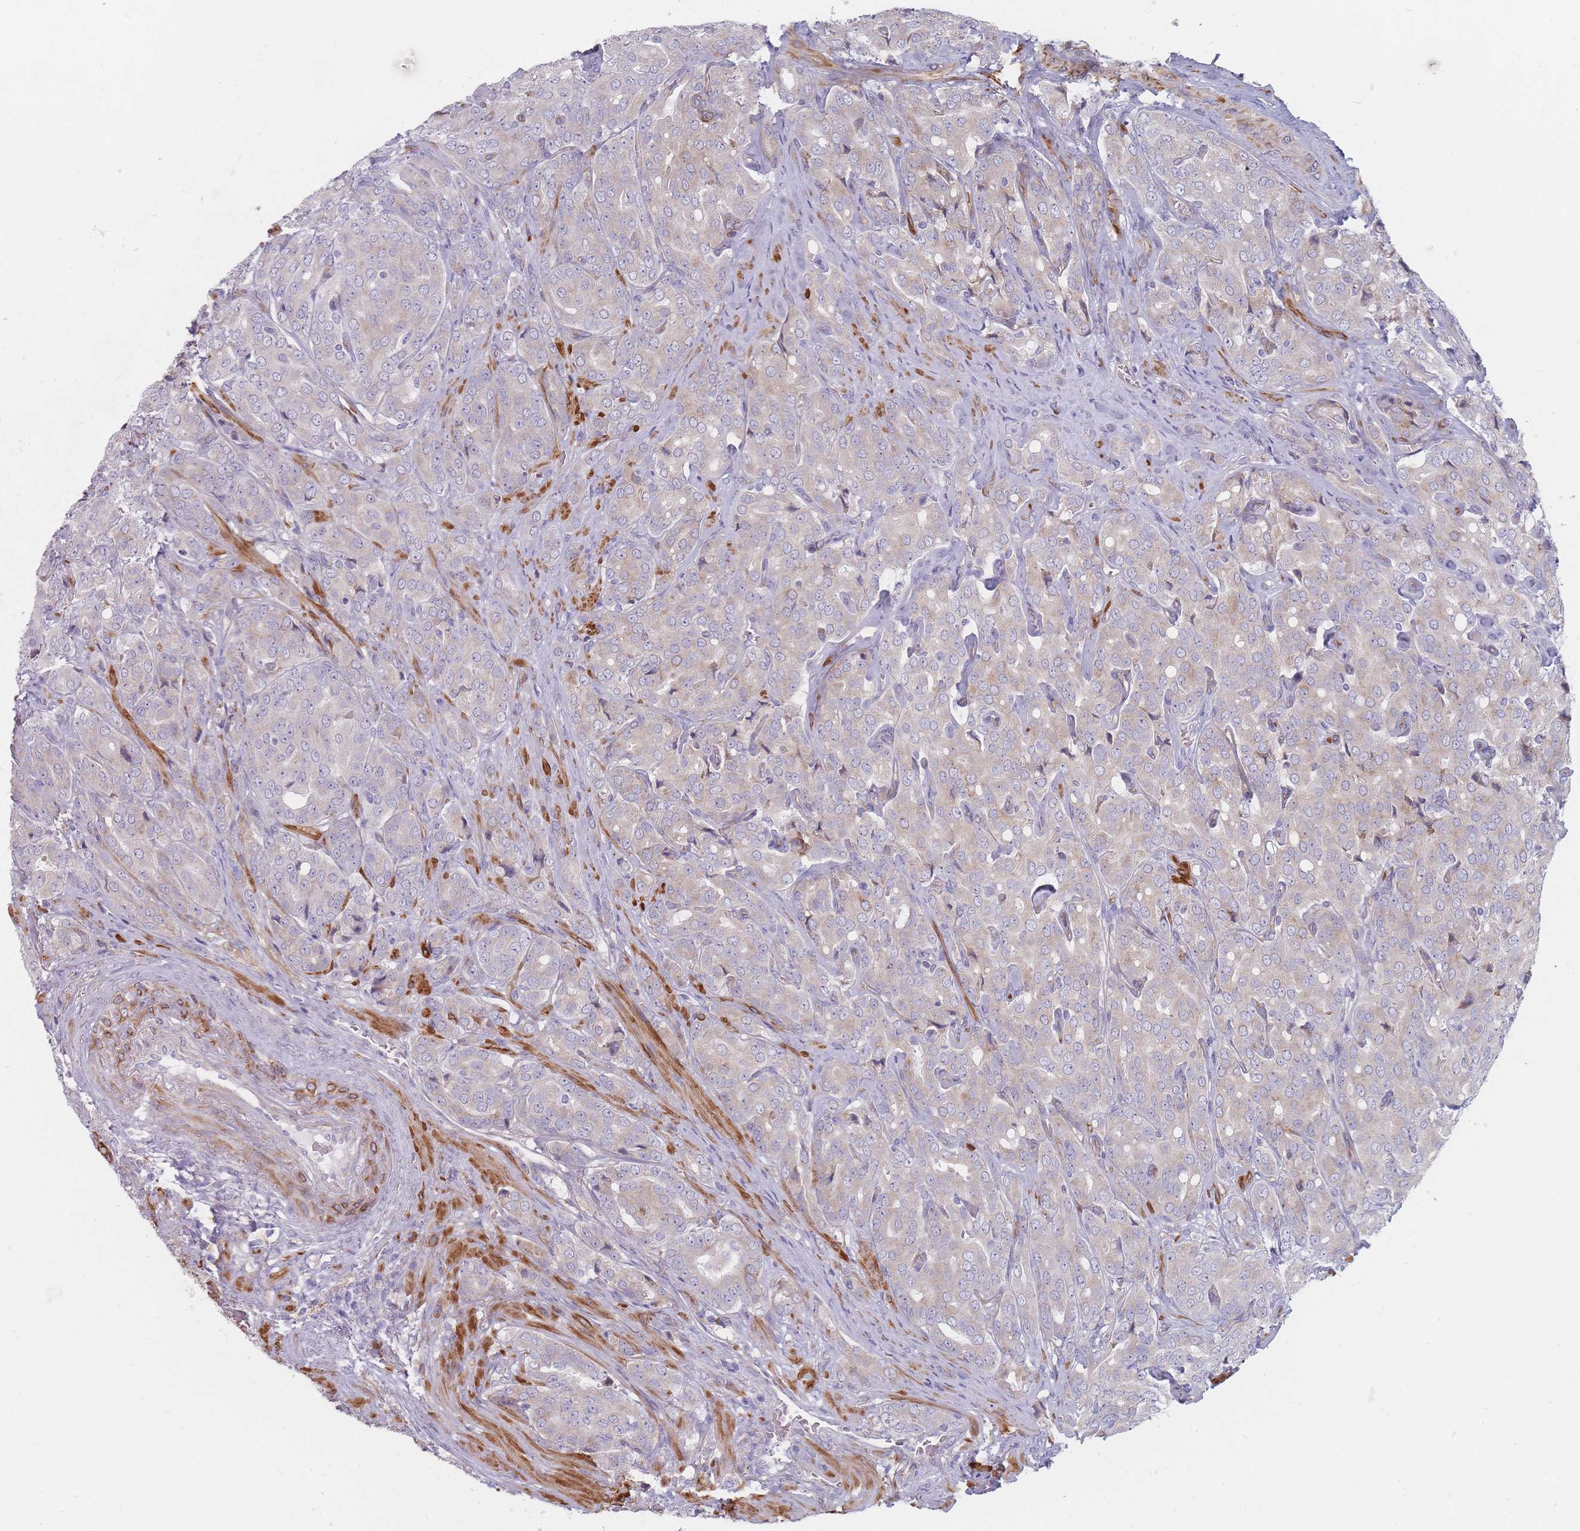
{"staining": {"intensity": "weak", "quantity": "<25%", "location": "cytoplasmic/membranous"}, "tissue": "prostate cancer", "cell_type": "Tumor cells", "image_type": "cancer", "snomed": [{"axis": "morphology", "description": "Adenocarcinoma, High grade"}, {"axis": "topography", "description": "Prostate"}], "caption": "High power microscopy photomicrograph of an immunohistochemistry histopathology image of prostate cancer (adenocarcinoma (high-grade)), revealing no significant expression in tumor cells.", "gene": "ERBIN", "patient": {"sex": "male", "age": 68}}